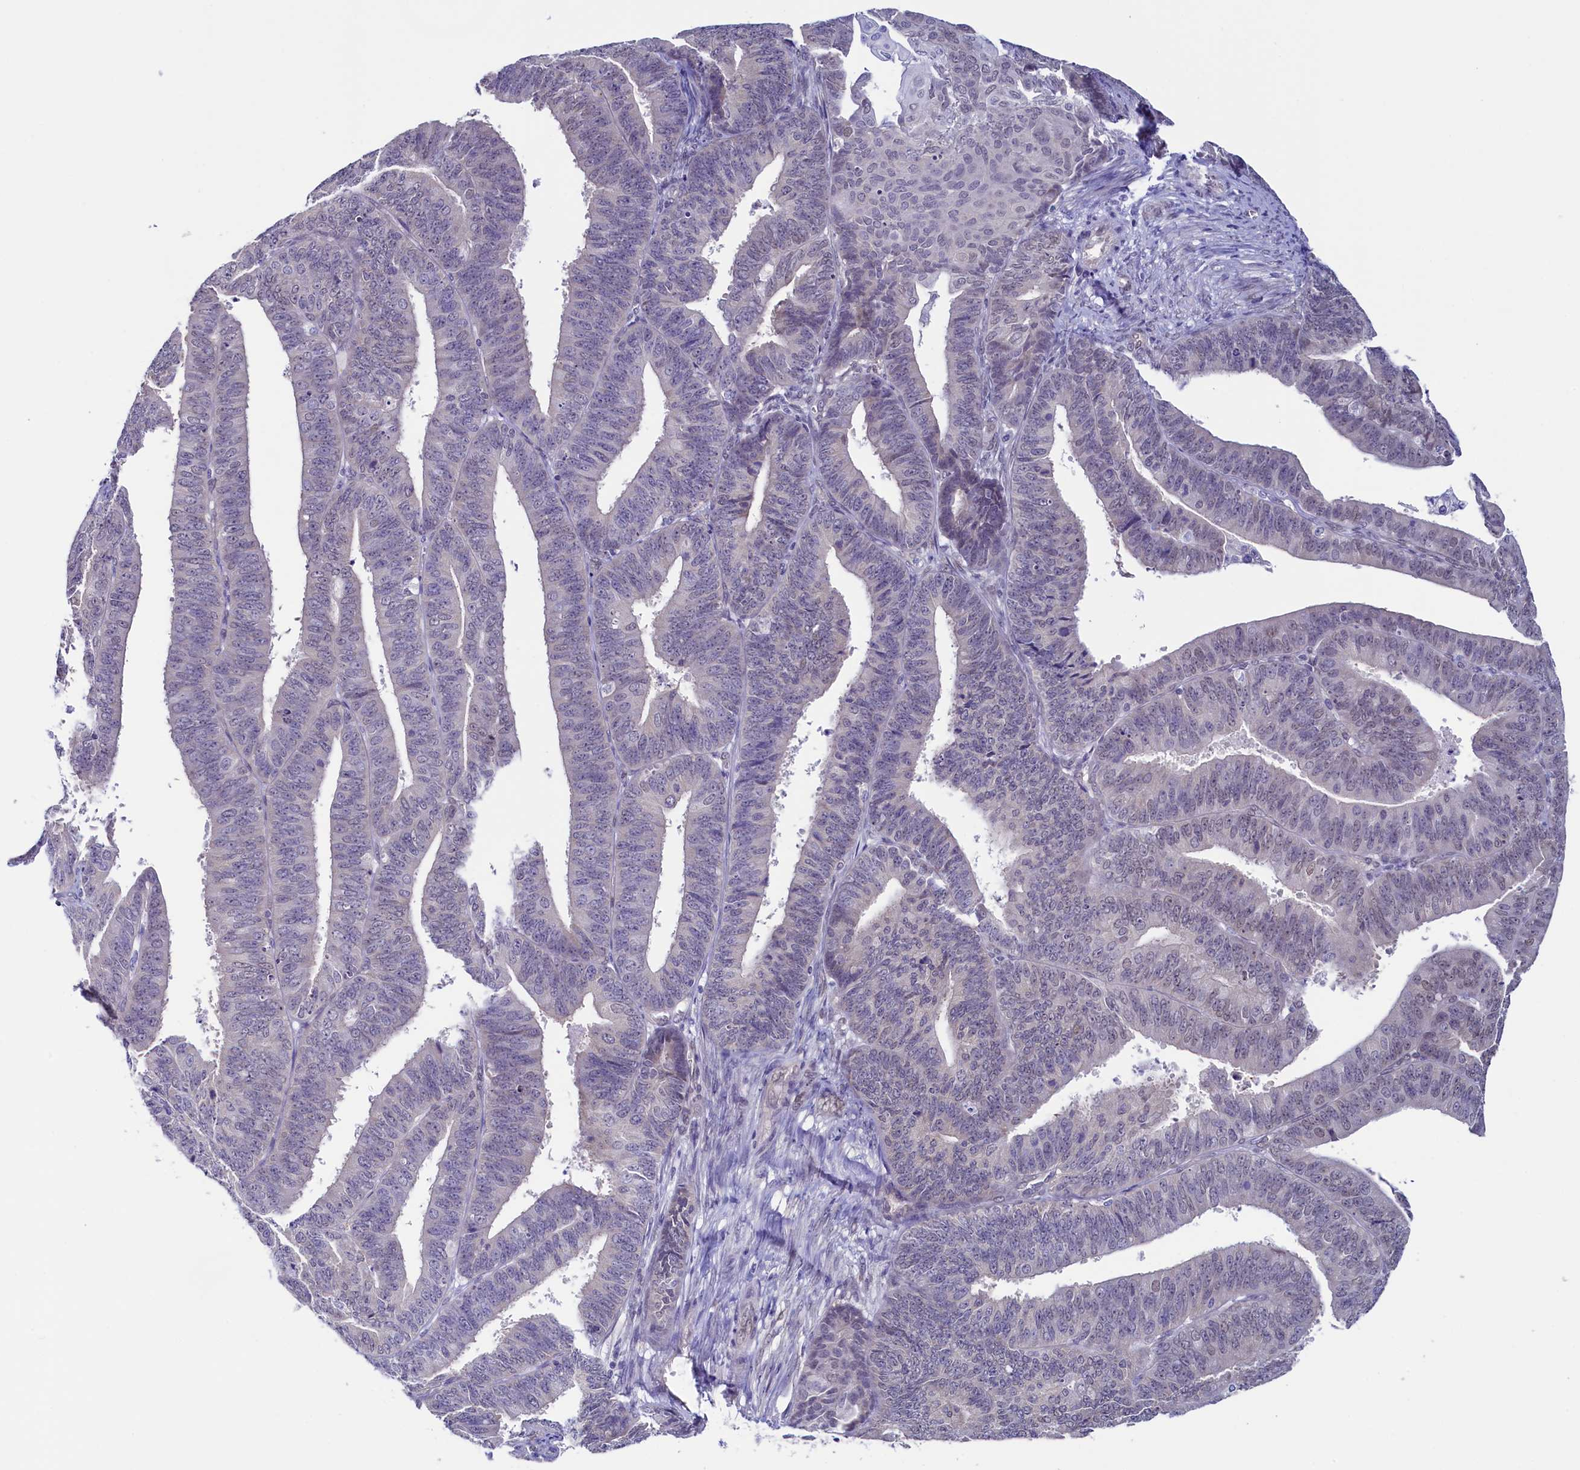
{"staining": {"intensity": "weak", "quantity": "<25%", "location": "nuclear"}, "tissue": "endometrial cancer", "cell_type": "Tumor cells", "image_type": "cancer", "snomed": [{"axis": "morphology", "description": "Adenocarcinoma, NOS"}, {"axis": "topography", "description": "Endometrium"}], "caption": "An IHC micrograph of endometrial cancer (adenocarcinoma) is shown. There is no staining in tumor cells of endometrial cancer (adenocarcinoma).", "gene": "FLYWCH2", "patient": {"sex": "female", "age": 73}}